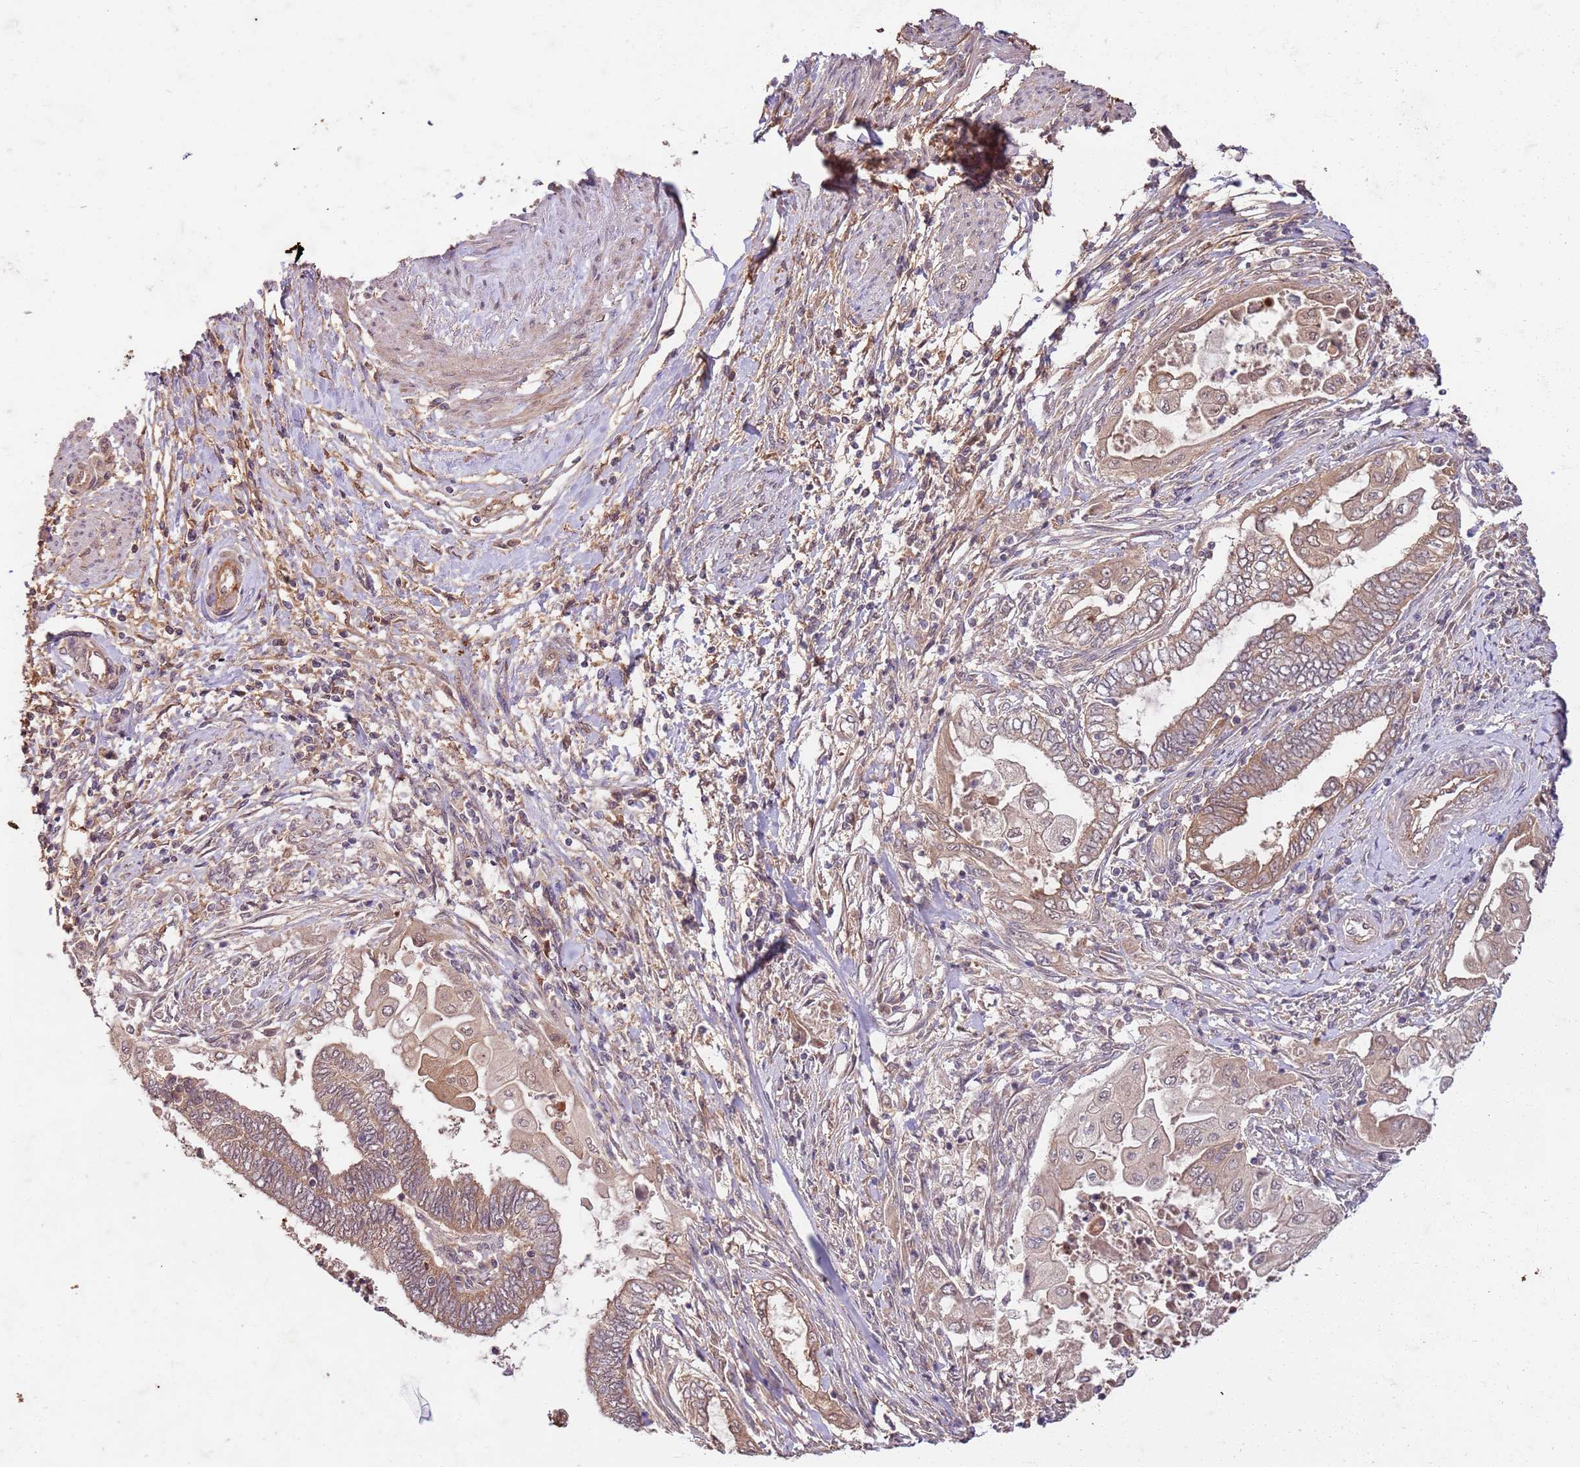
{"staining": {"intensity": "moderate", "quantity": ">75%", "location": "cytoplasmic/membranous"}, "tissue": "endometrial cancer", "cell_type": "Tumor cells", "image_type": "cancer", "snomed": [{"axis": "morphology", "description": "Adenocarcinoma, NOS"}, {"axis": "topography", "description": "Uterus"}, {"axis": "topography", "description": "Endometrium"}], "caption": "Endometrial cancer stained with immunohistochemistry demonstrates moderate cytoplasmic/membranous expression in approximately >75% of tumor cells.", "gene": "UBE3A", "patient": {"sex": "female", "age": 70}}